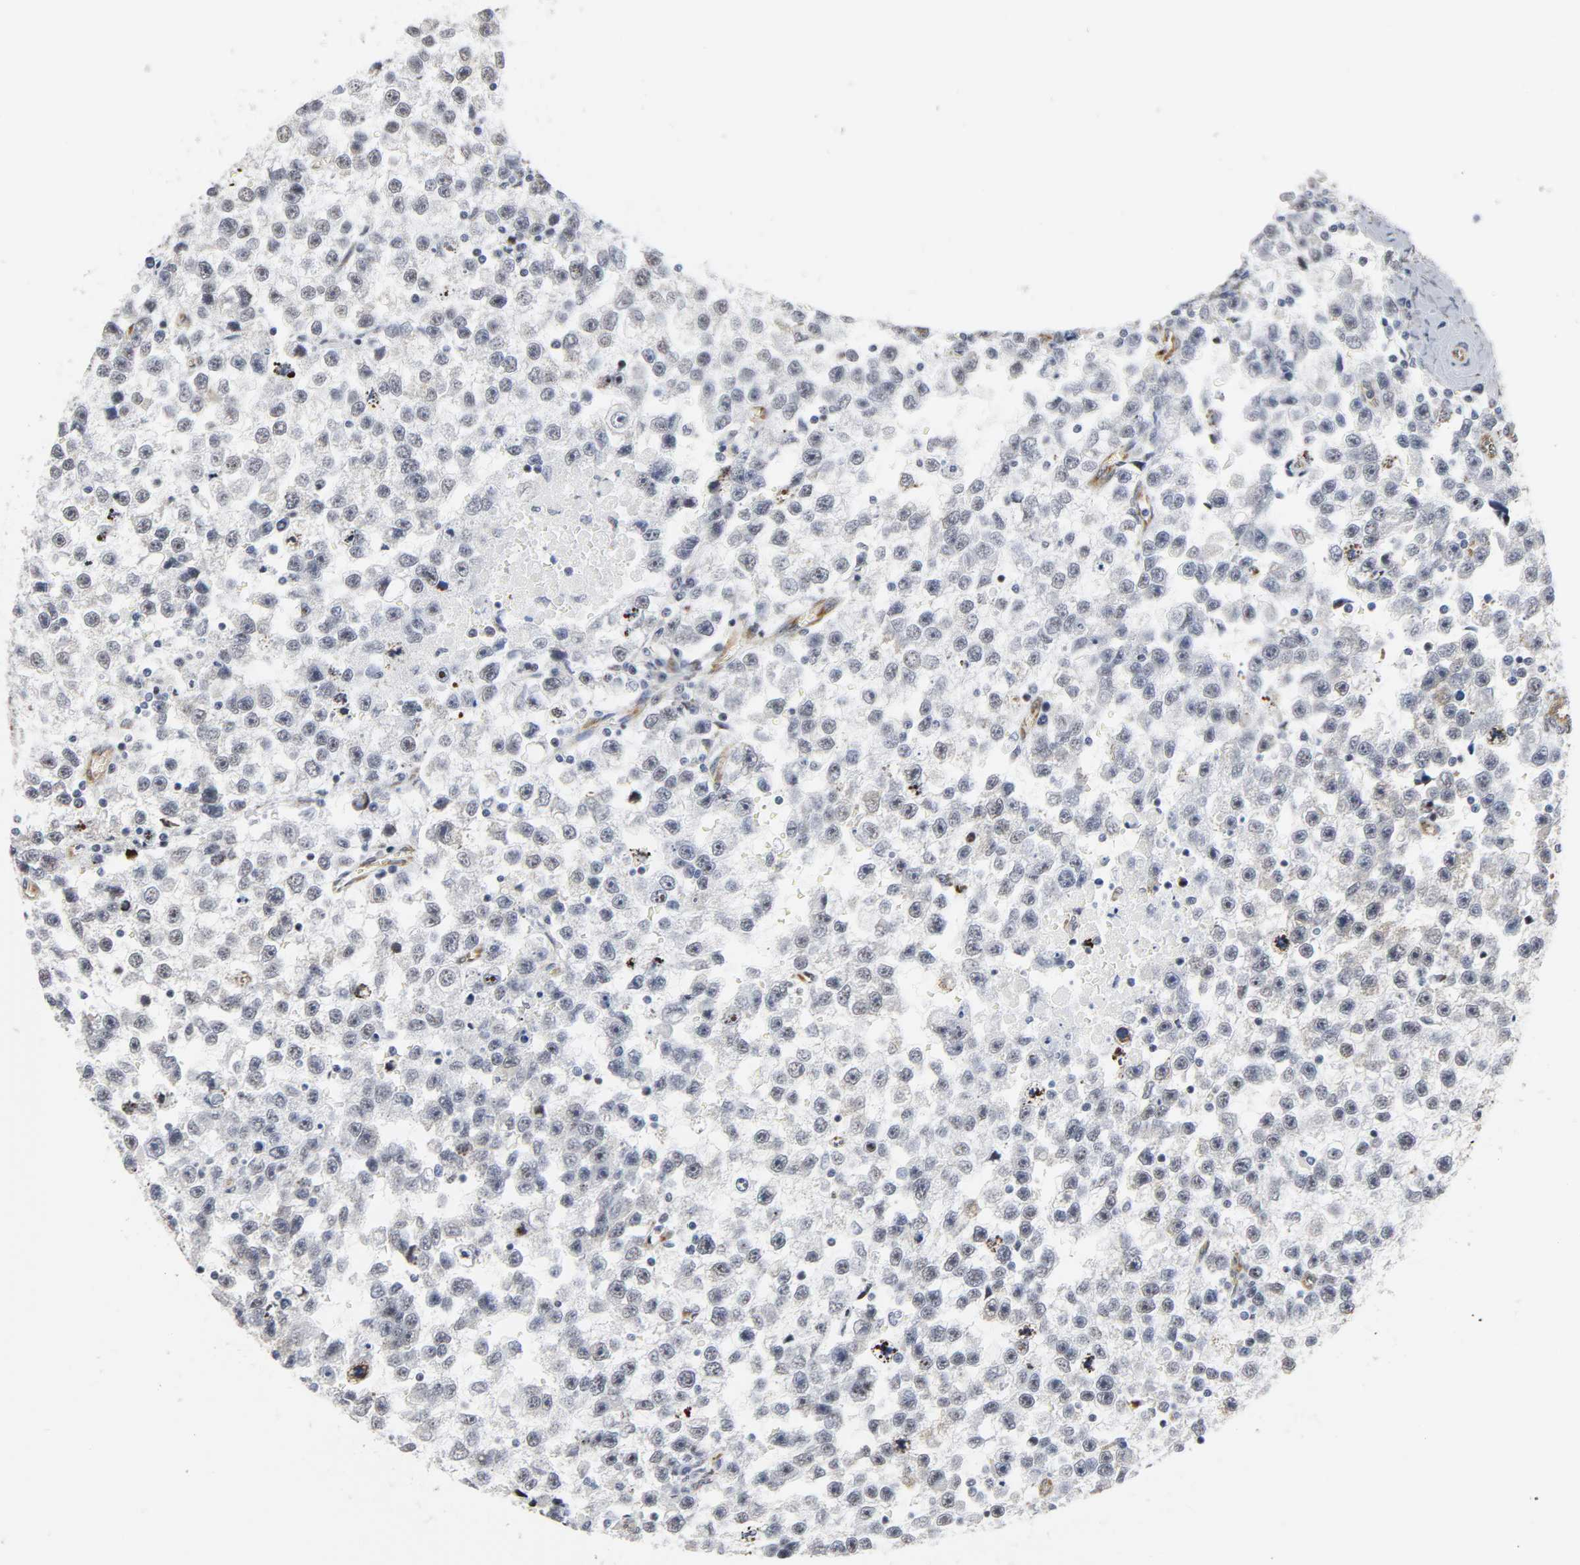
{"staining": {"intensity": "moderate", "quantity": "<25%", "location": "cytoplasmic/membranous"}, "tissue": "testis cancer", "cell_type": "Tumor cells", "image_type": "cancer", "snomed": [{"axis": "morphology", "description": "Seminoma, NOS"}, {"axis": "topography", "description": "Testis"}], "caption": "A brown stain labels moderate cytoplasmic/membranous positivity of a protein in human testis seminoma tumor cells.", "gene": "DOCK1", "patient": {"sex": "male", "age": 33}}